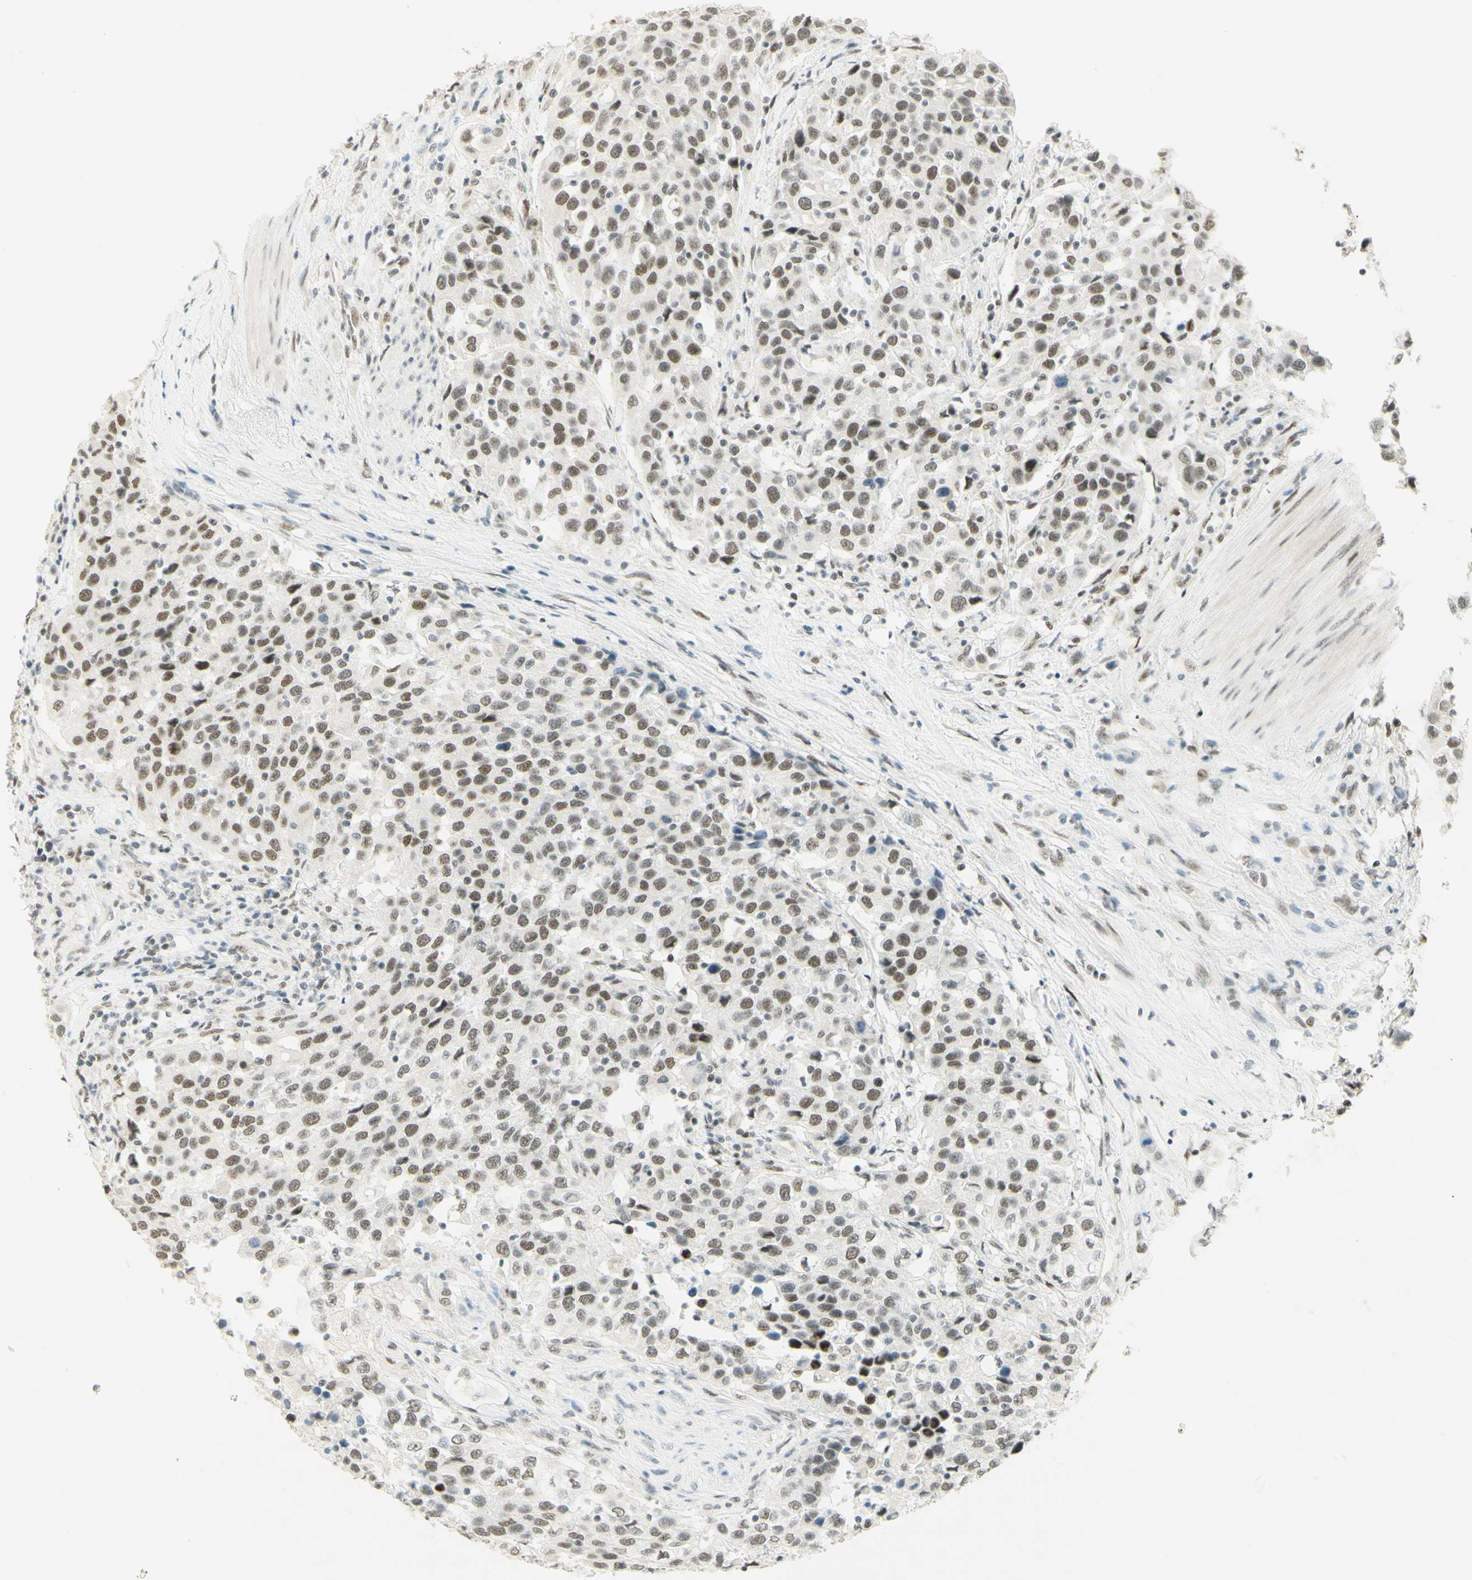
{"staining": {"intensity": "weak", "quantity": "25%-75%", "location": "nuclear"}, "tissue": "urothelial cancer", "cell_type": "Tumor cells", "image_type": "cancer", "snomed": [{"axis": "morphology", "description": "Urothelial carcinoma, High grade"}, {"axis": "topography", "description": "Urinary bladder"}], "caption": "Approximately 25%-75% of tumor cells in human urothelial cancer show weak nuclear protein staining as visualized by brown immunohistochemical staining.", "gene": "PMS2", "patient": {"sex": "female", "age": 80}}